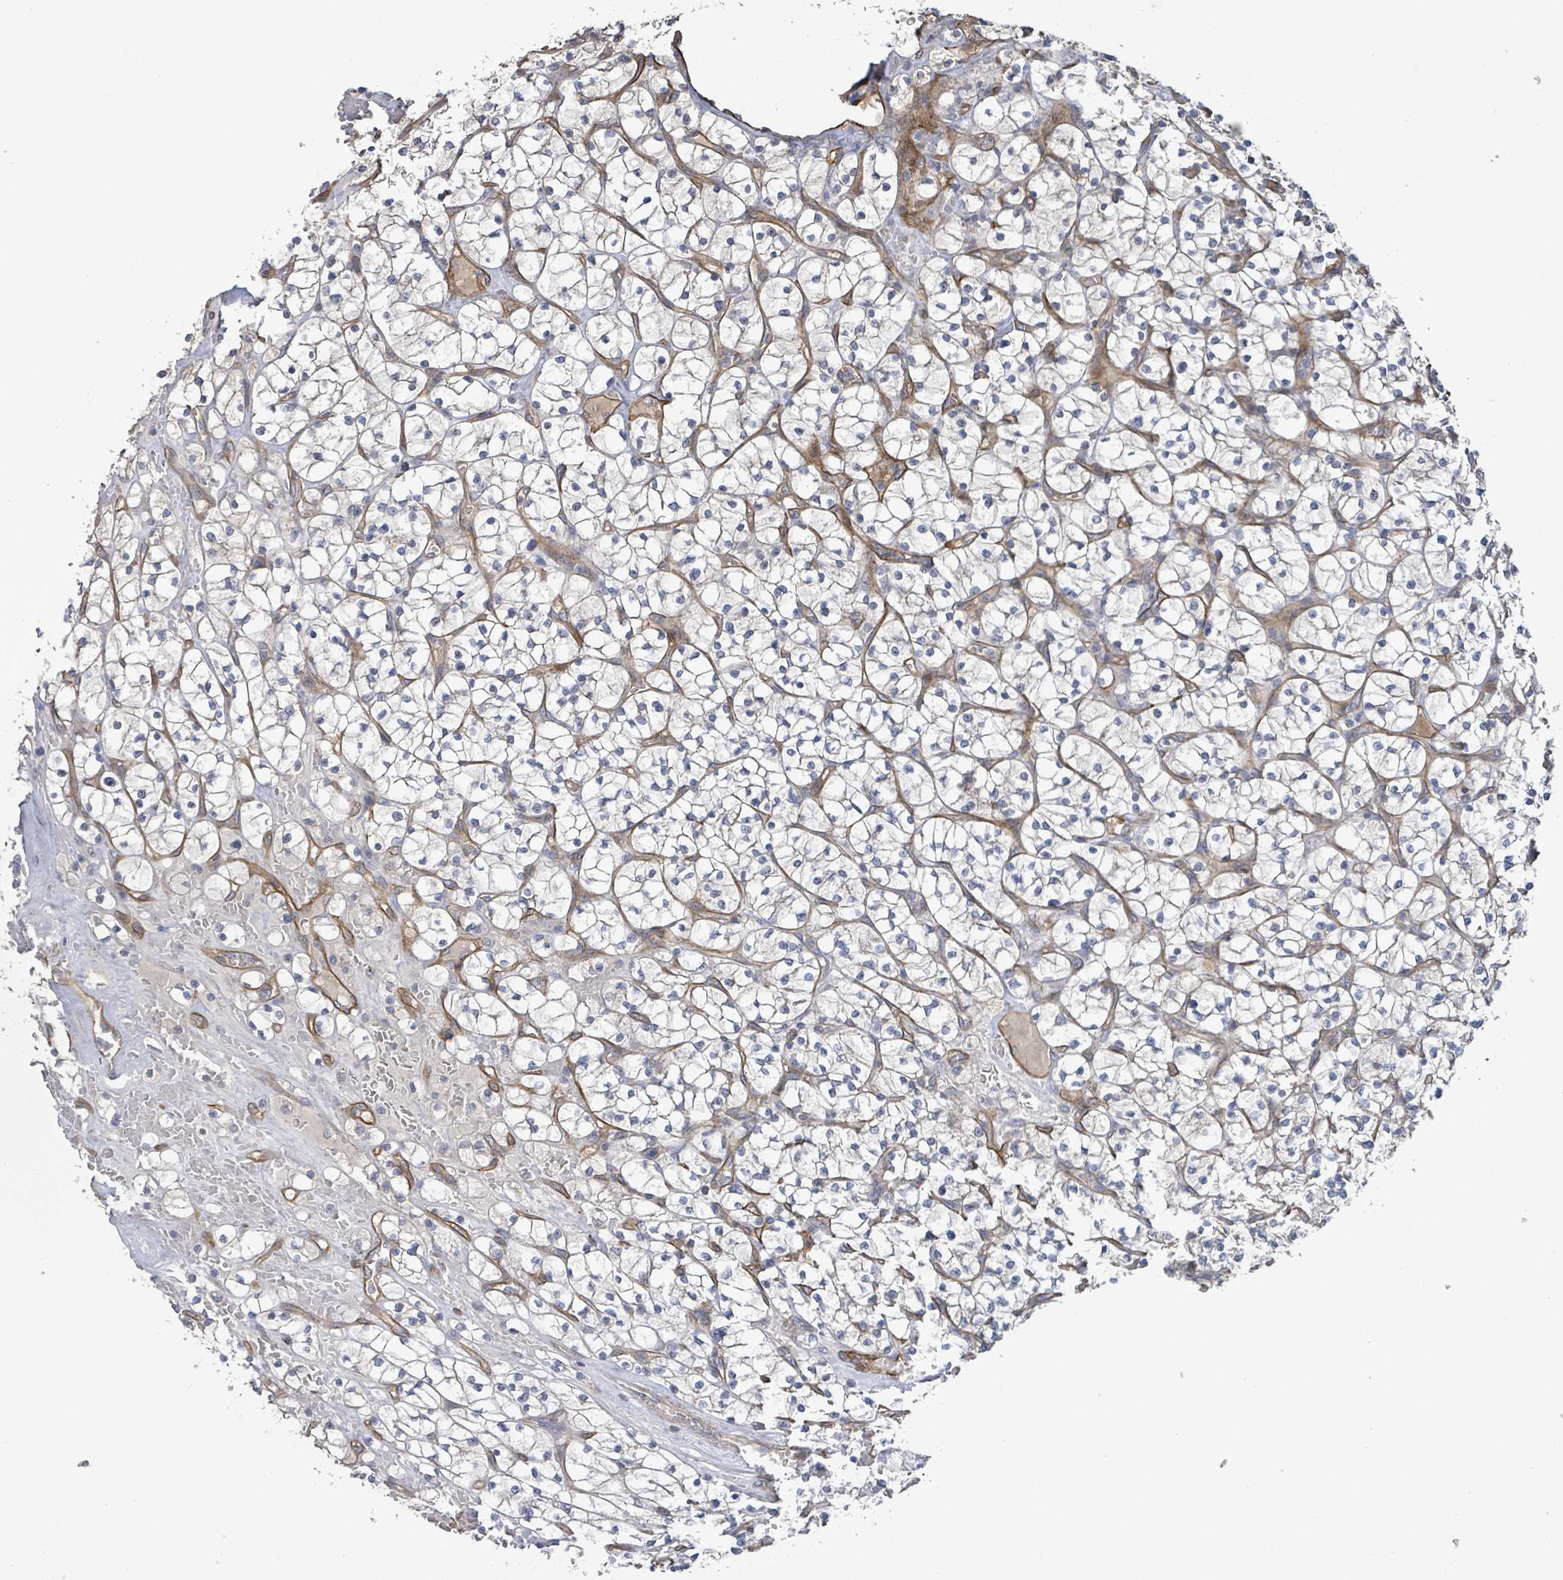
{"staining": {"intensity": "negative", "quantity": "none", "location": "none"}, "tissue": "renal cancer", "cell_type": "Tumor cells", "image_type": "cancer", "snomed": [{"axis": "morphology", "description": "Adenocarcinoma, NOS"}, {"axis": "topography", "description": "Kidney"}], "caption": "A high-resolution image shows immunohistochemistry (IHC) staining of renal adenocarcinoma, which exhibits no significant positivity in tumor cells. (DAB (3,3'-diaminobenzidine) immunohistochemistry, high magnification).", "gene": "KANK3", "patient": {"sex": "female", "age": 64}}